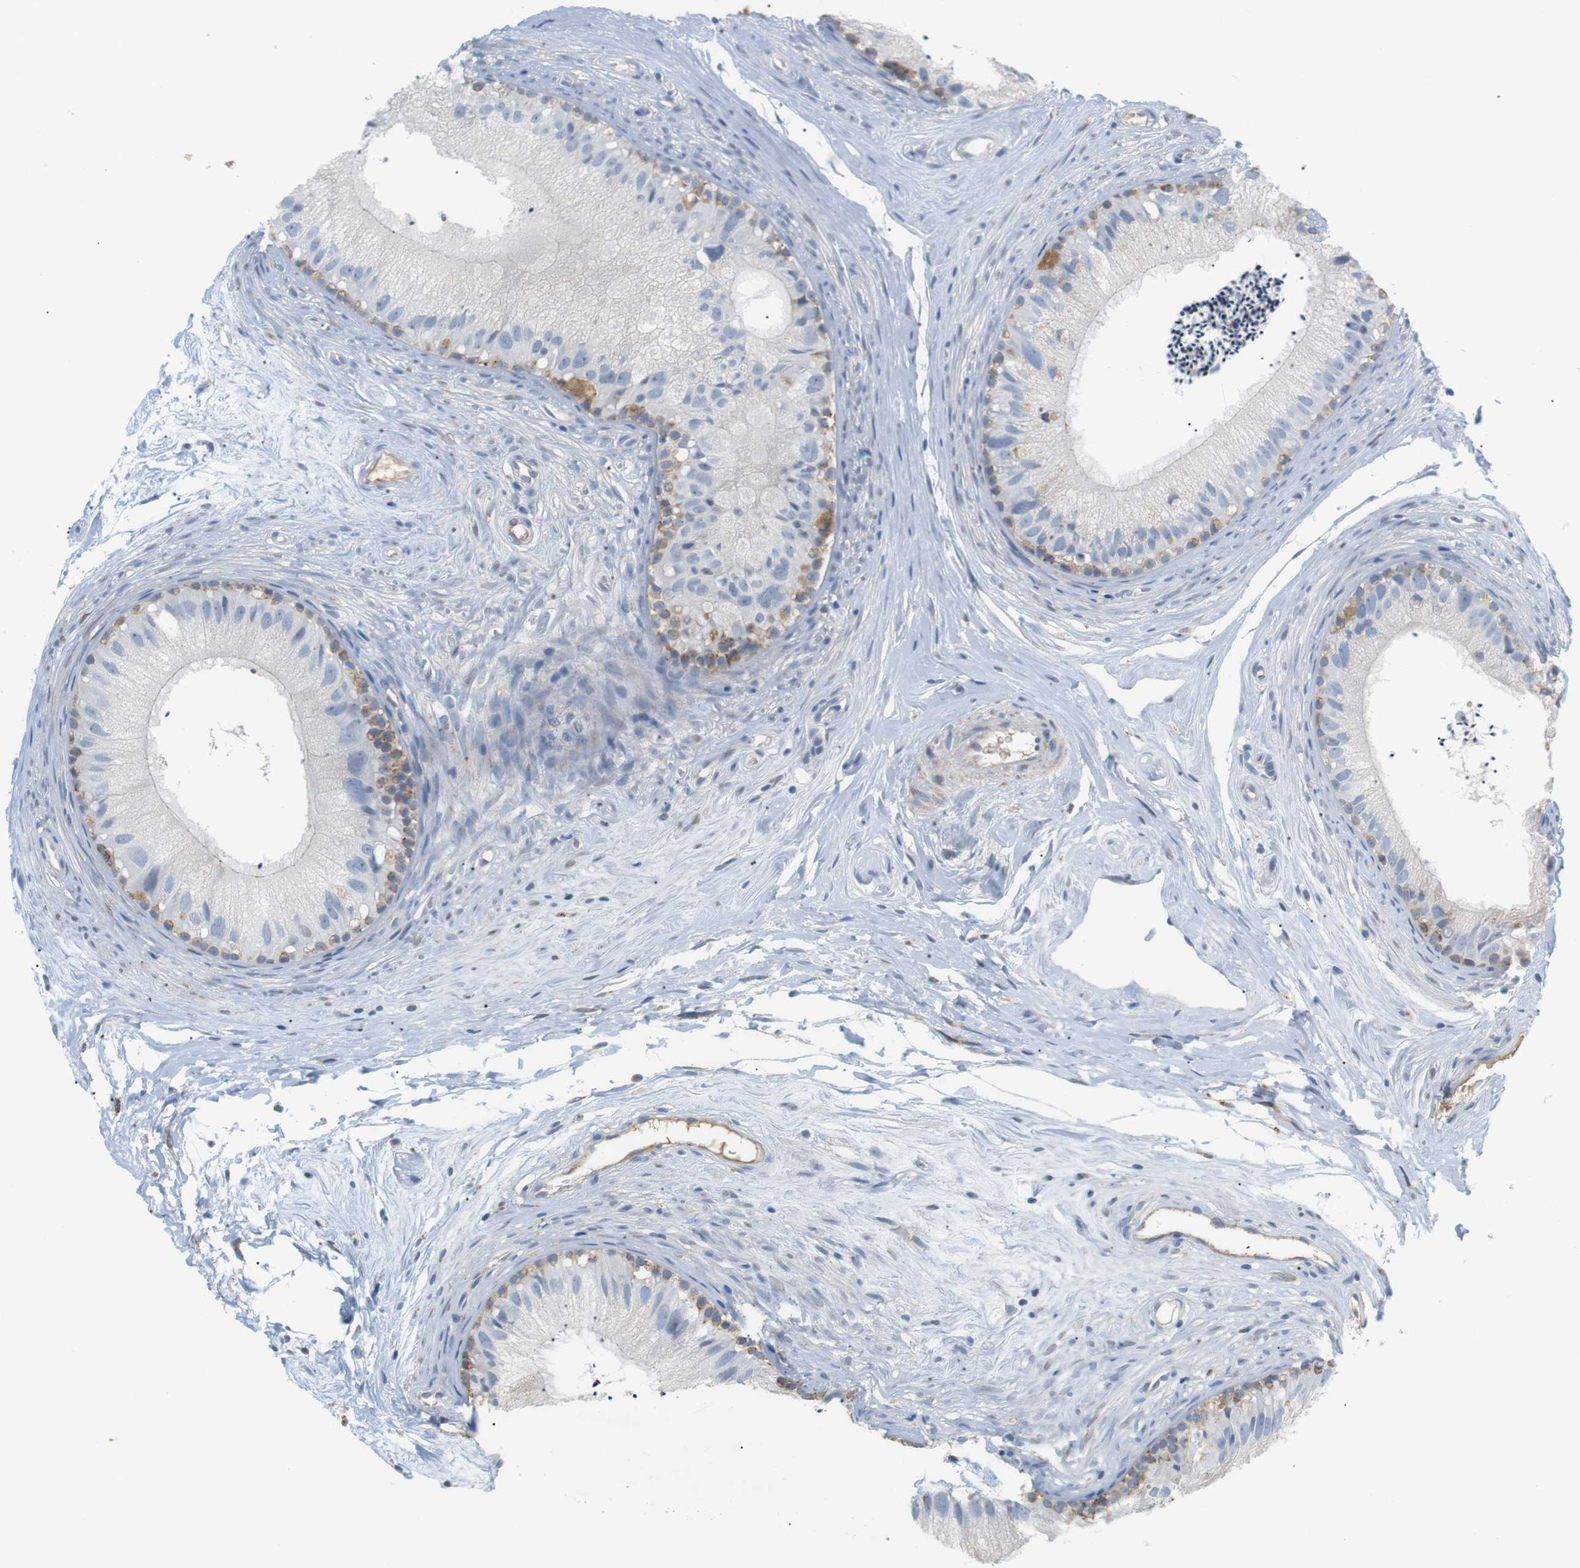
{"staining": {"intensity": "moderate", "quantity": "<25%", "location": "cytoplasmic/membranous"}, "tissue": "epididymis", "cell_type": "Glandular cells", "image_type": "normal", "snomed": [{"axis": "morphology", "description": "Normal tissue, NOS"}, {"axis": "topography", "description": "Epididymis"}], "caption": "A low amount of moderate cytoplasmic/membranous staining is identified in approximately <25% of glandular cells in unremarkable epididymis. Nuclei are stained in blue.", "gene": "CD300E", "patient": {"sex": "male", "age": 56}}